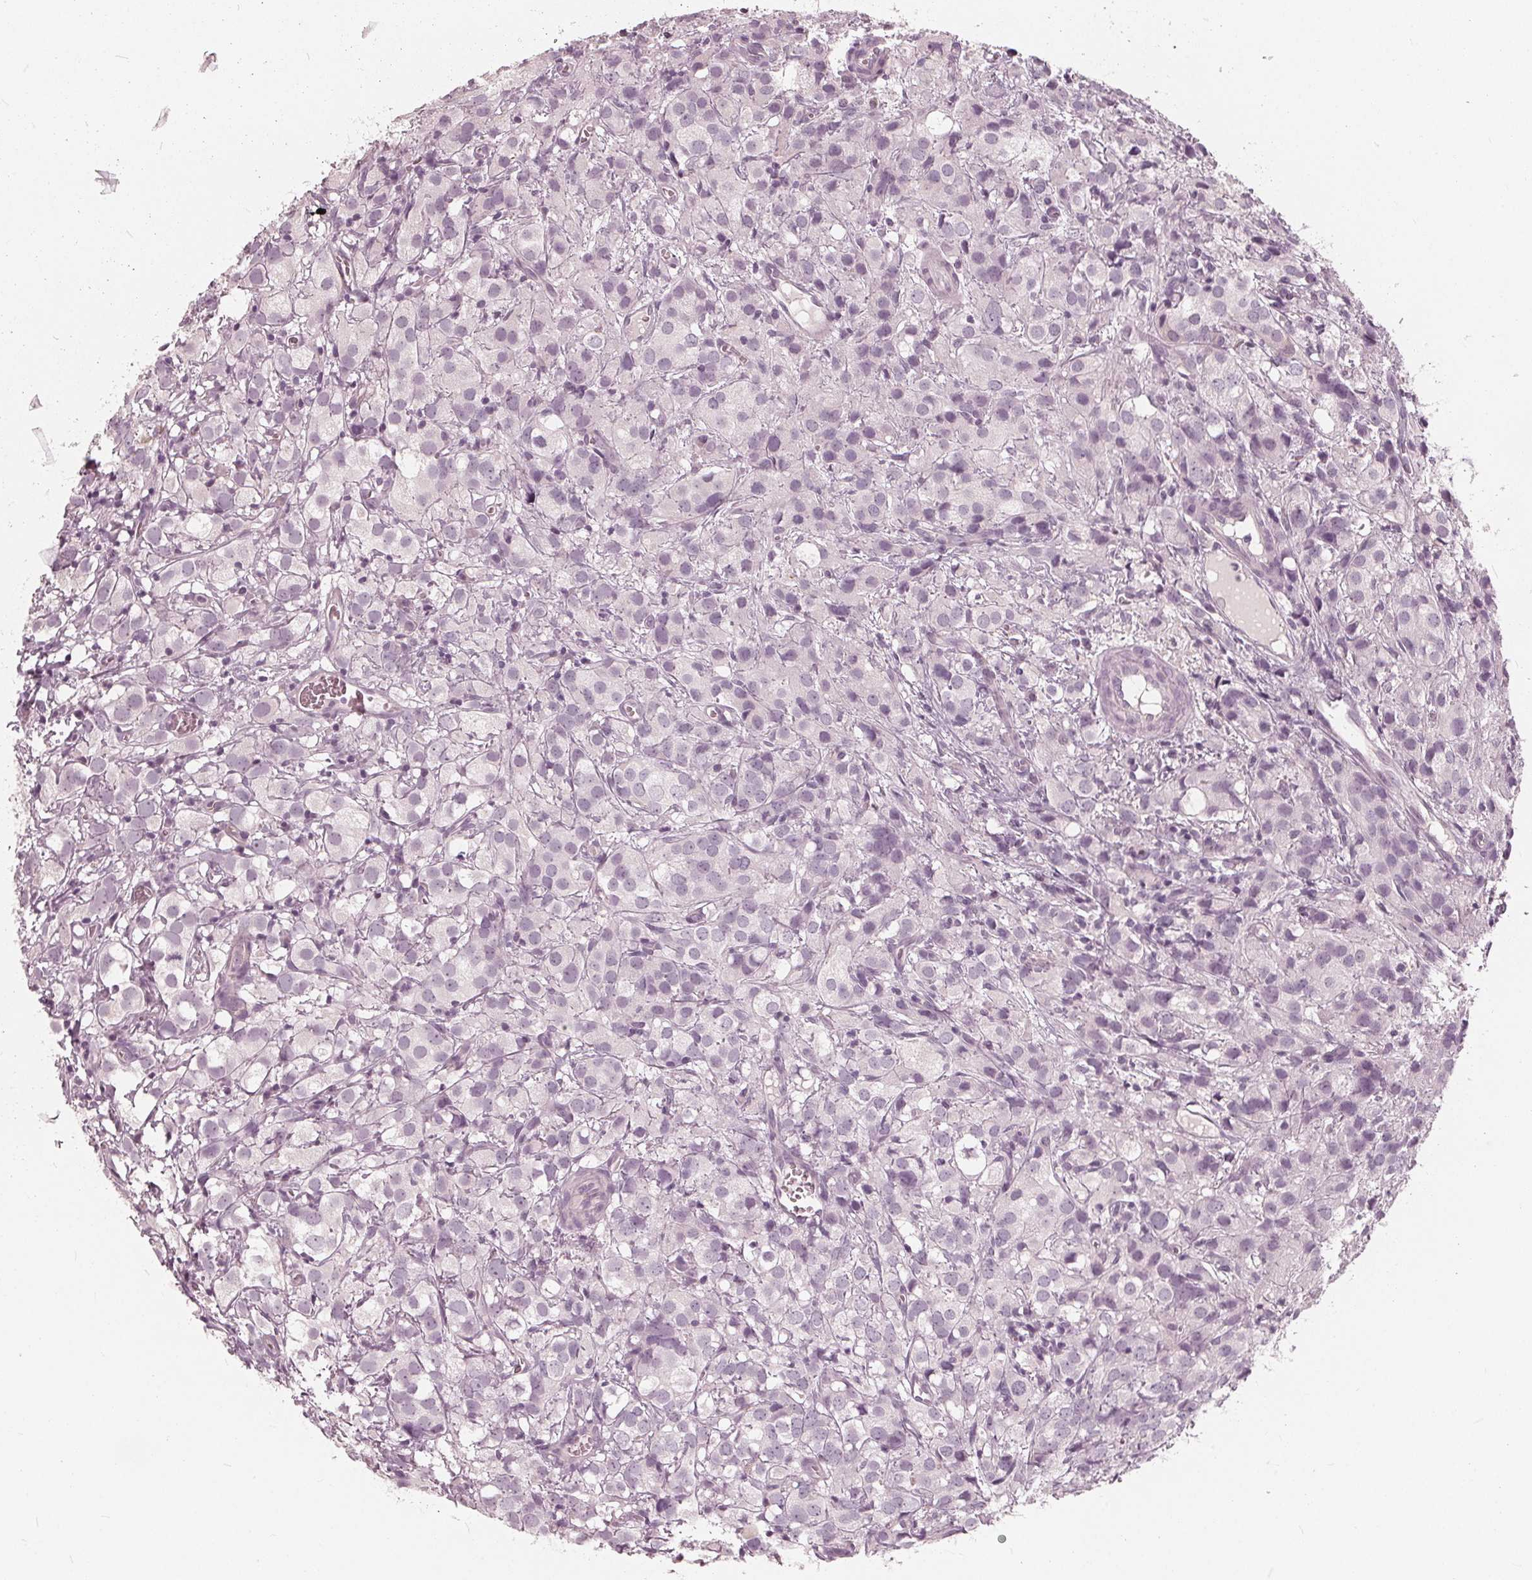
{"staining": {"intensity": "negative", "quantity": "none", "location": "none"}, "tissue": "prostate cancer", "cell_type": "Tumor cells", "image_type": "cancer", "snomed": [{"axis": "morphology", "description": "Adenocarcinoma, High grade"}, {"axis": "topography", "description": "Prostate"}], "caption": "IHC image of prostate cancer stained for a protein (brown), which shows no staining in tumor cells. Nuclei are stained in blue.", "gene": "SAT2", "patient": {"sex": "male", "age": 86}}